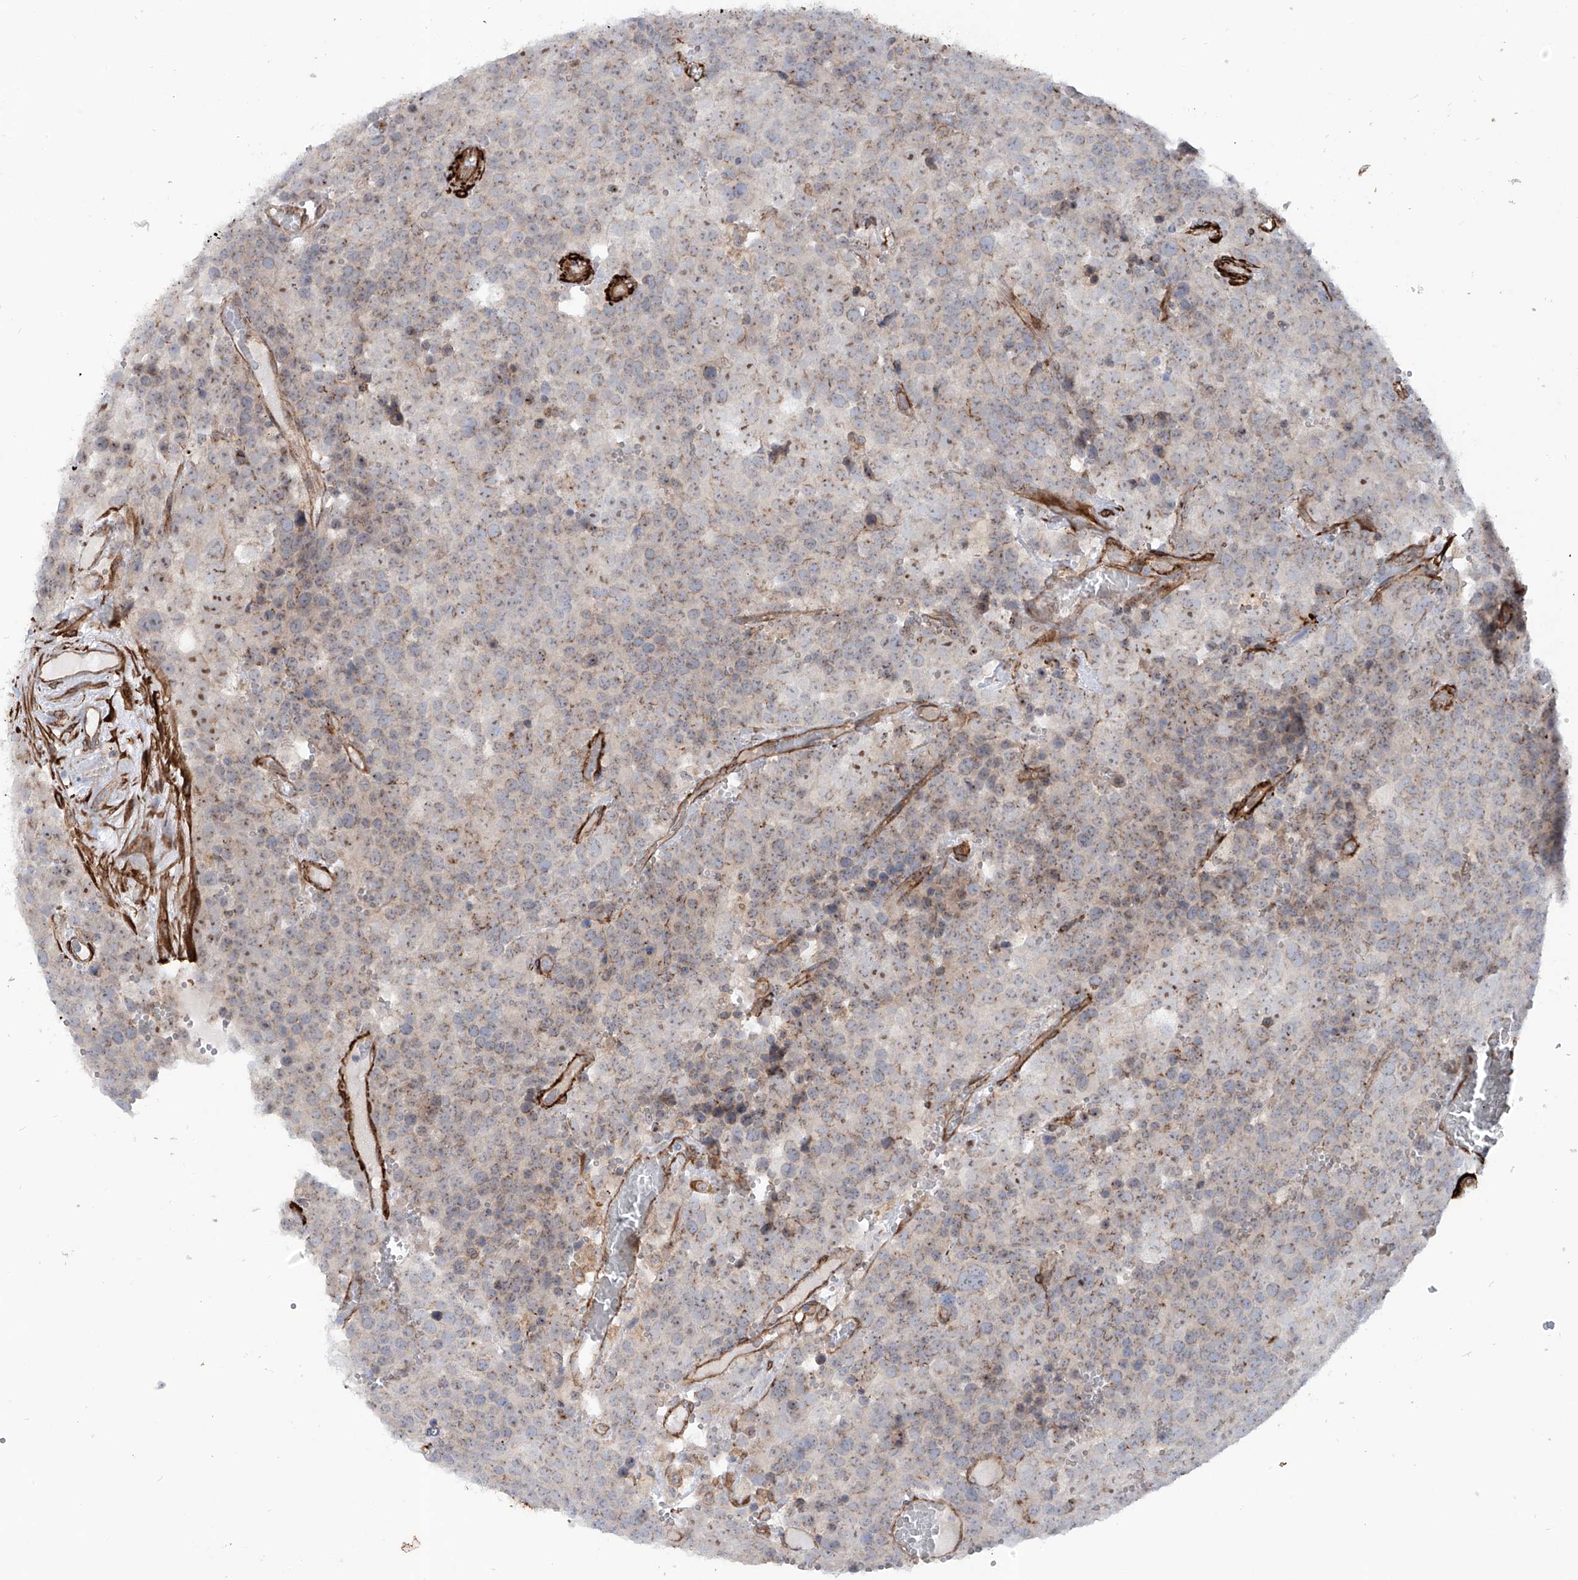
{"staining": {"intensity": "weak", "quantity": ">75%", "location": "cytoplasmic/membranous,nuclear"}, "tissue": "testis cancer", "cell_type": "Tumor cells", "image_type": "cancer", "snomed": [{"axis": "morphology", "description": "Seminoma, NOS"}, {"axis": "topography", "description": "Testis"}], "caption": "The image displays staining of seminoma (testis), revealing weak cytoplasmic/membranous and nuclear protein expression (brown color) within tumor cells.", "gene": "ZNF490", "patient": {"sex": "male", "age": 71}}